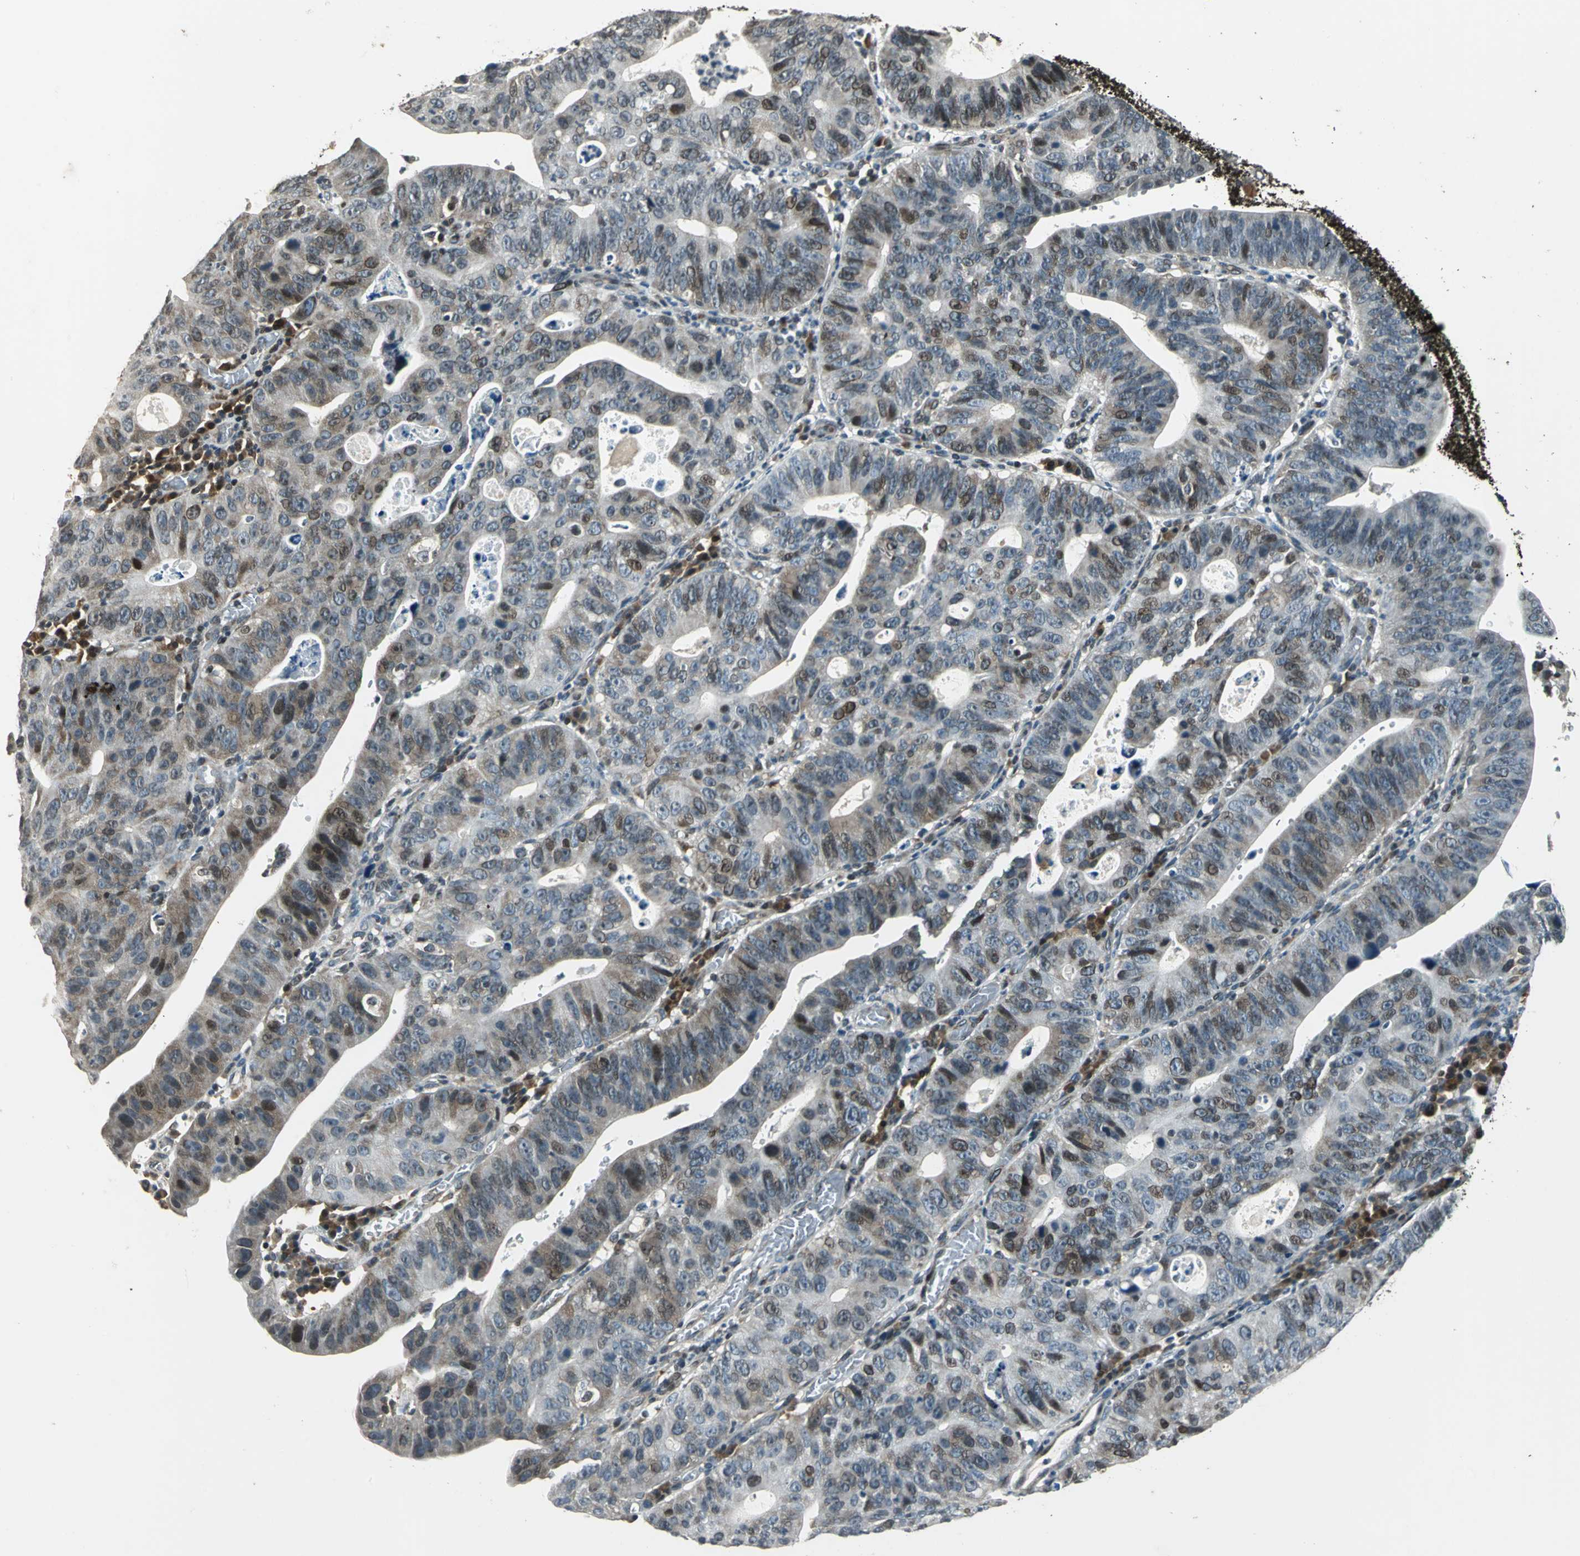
{"staining": {"intensity": "moderate", "quantity": "<25%", "location": "cytoplasmic/membranous,nuclear"}, "tissue": "stomach cancer", "cell_type": "Tumor cells", "image_type": "cancer", "snomed": [{"axis": "morphology", "description": "Adenocarcinoma, NOS"}, {"axis": "topography", "description": "Stomach"}], "caption": "High-power microscopy captured an IHC histopathology image of stomach cancer (adenocarcinoma), revealing moderate cytoplasmic/membranous and nuclear expression in about <25% of tumor cells.", "gene": "BRIP1", "patient": {"sex": "male", "age": 59}}